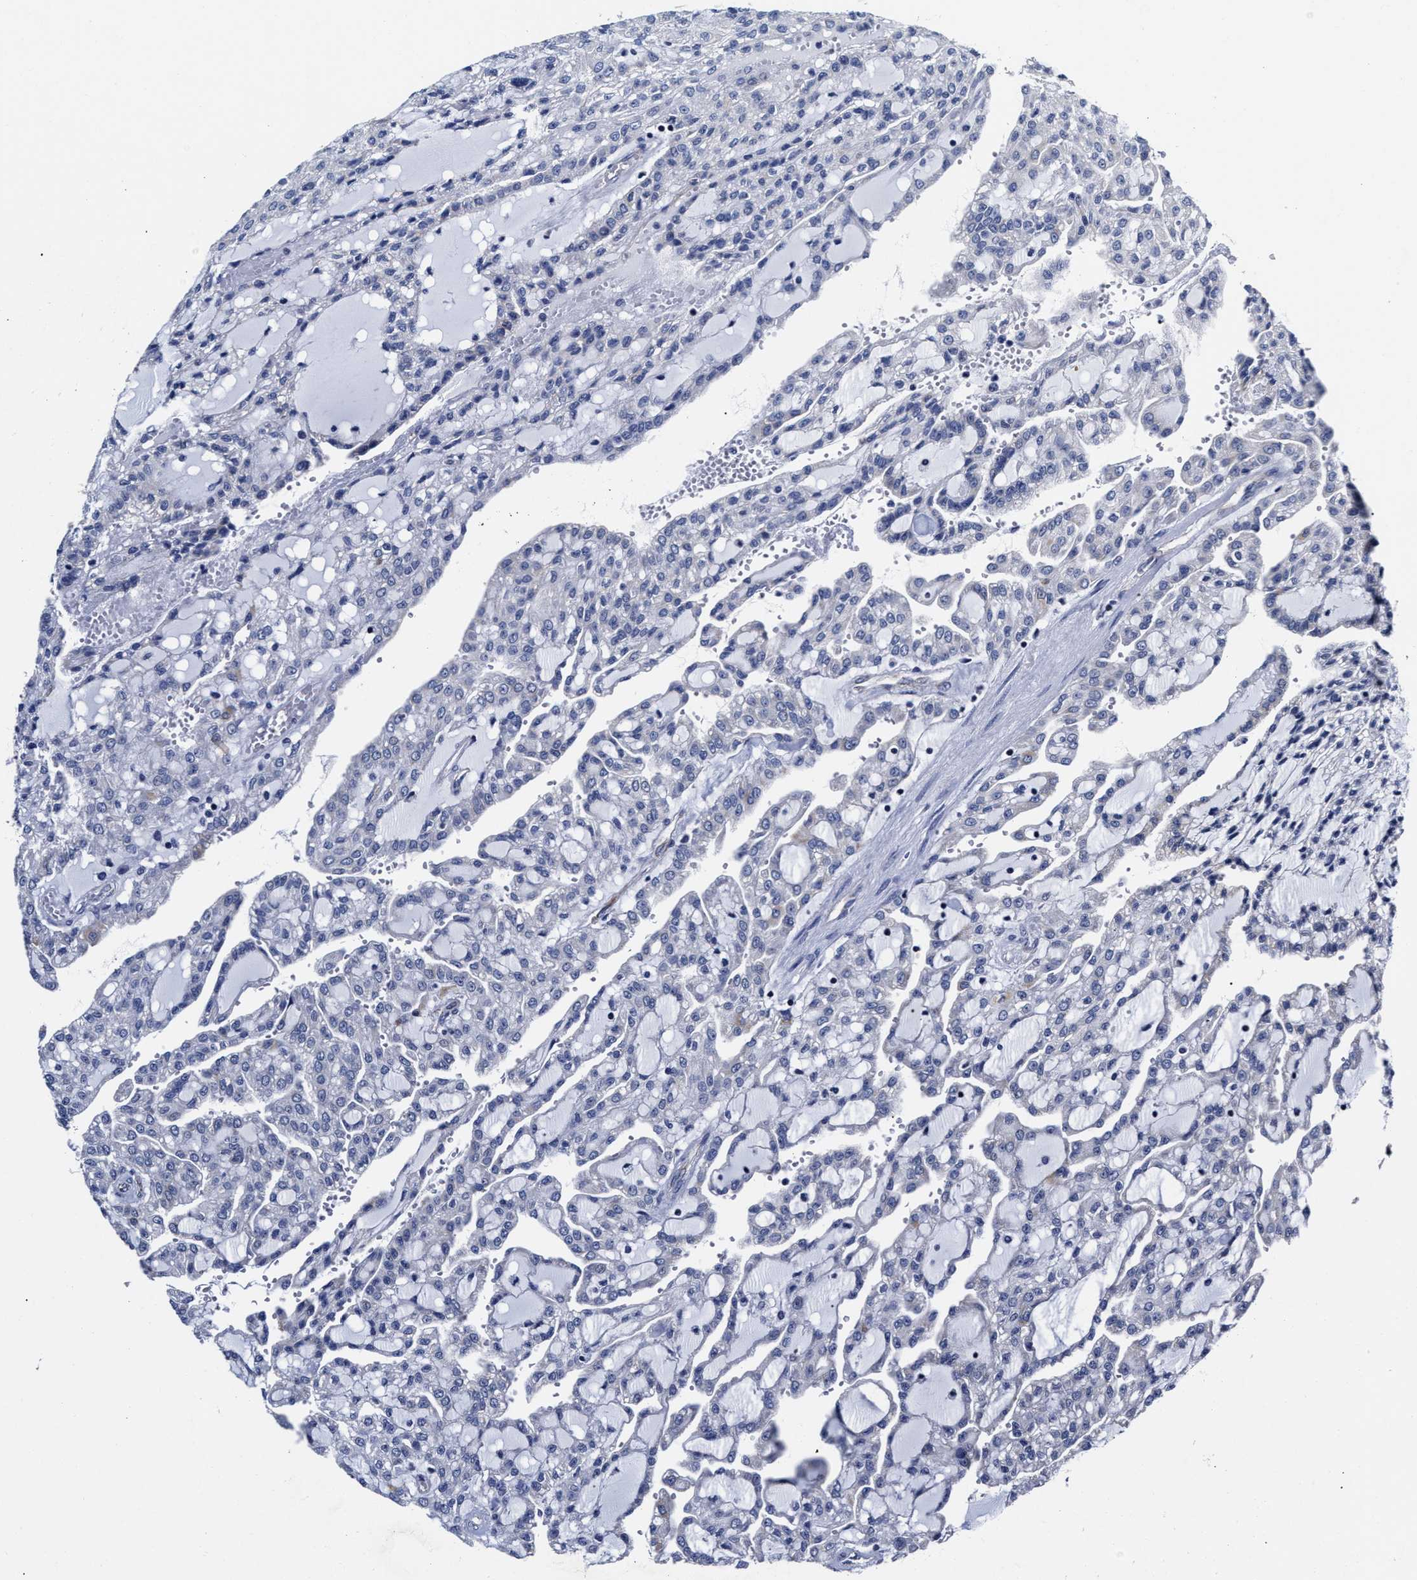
{"staining": {"intensity": "negative", "quantity": "none", "location": "none"}, "tissue": "renal cancer", "cell_type": "Tumor cells", "image_type": "cancer", "snomed": [{"axis": "morphology", "description": "Adenocarcinoma, NOS"}, {"axis": "topography", "description": "Kidney"}], "caption": "Tumor cells show no significant protein staining in renal cancer.", "gene": "HINT2", "patient": {"sex": "male", "age": 63}}